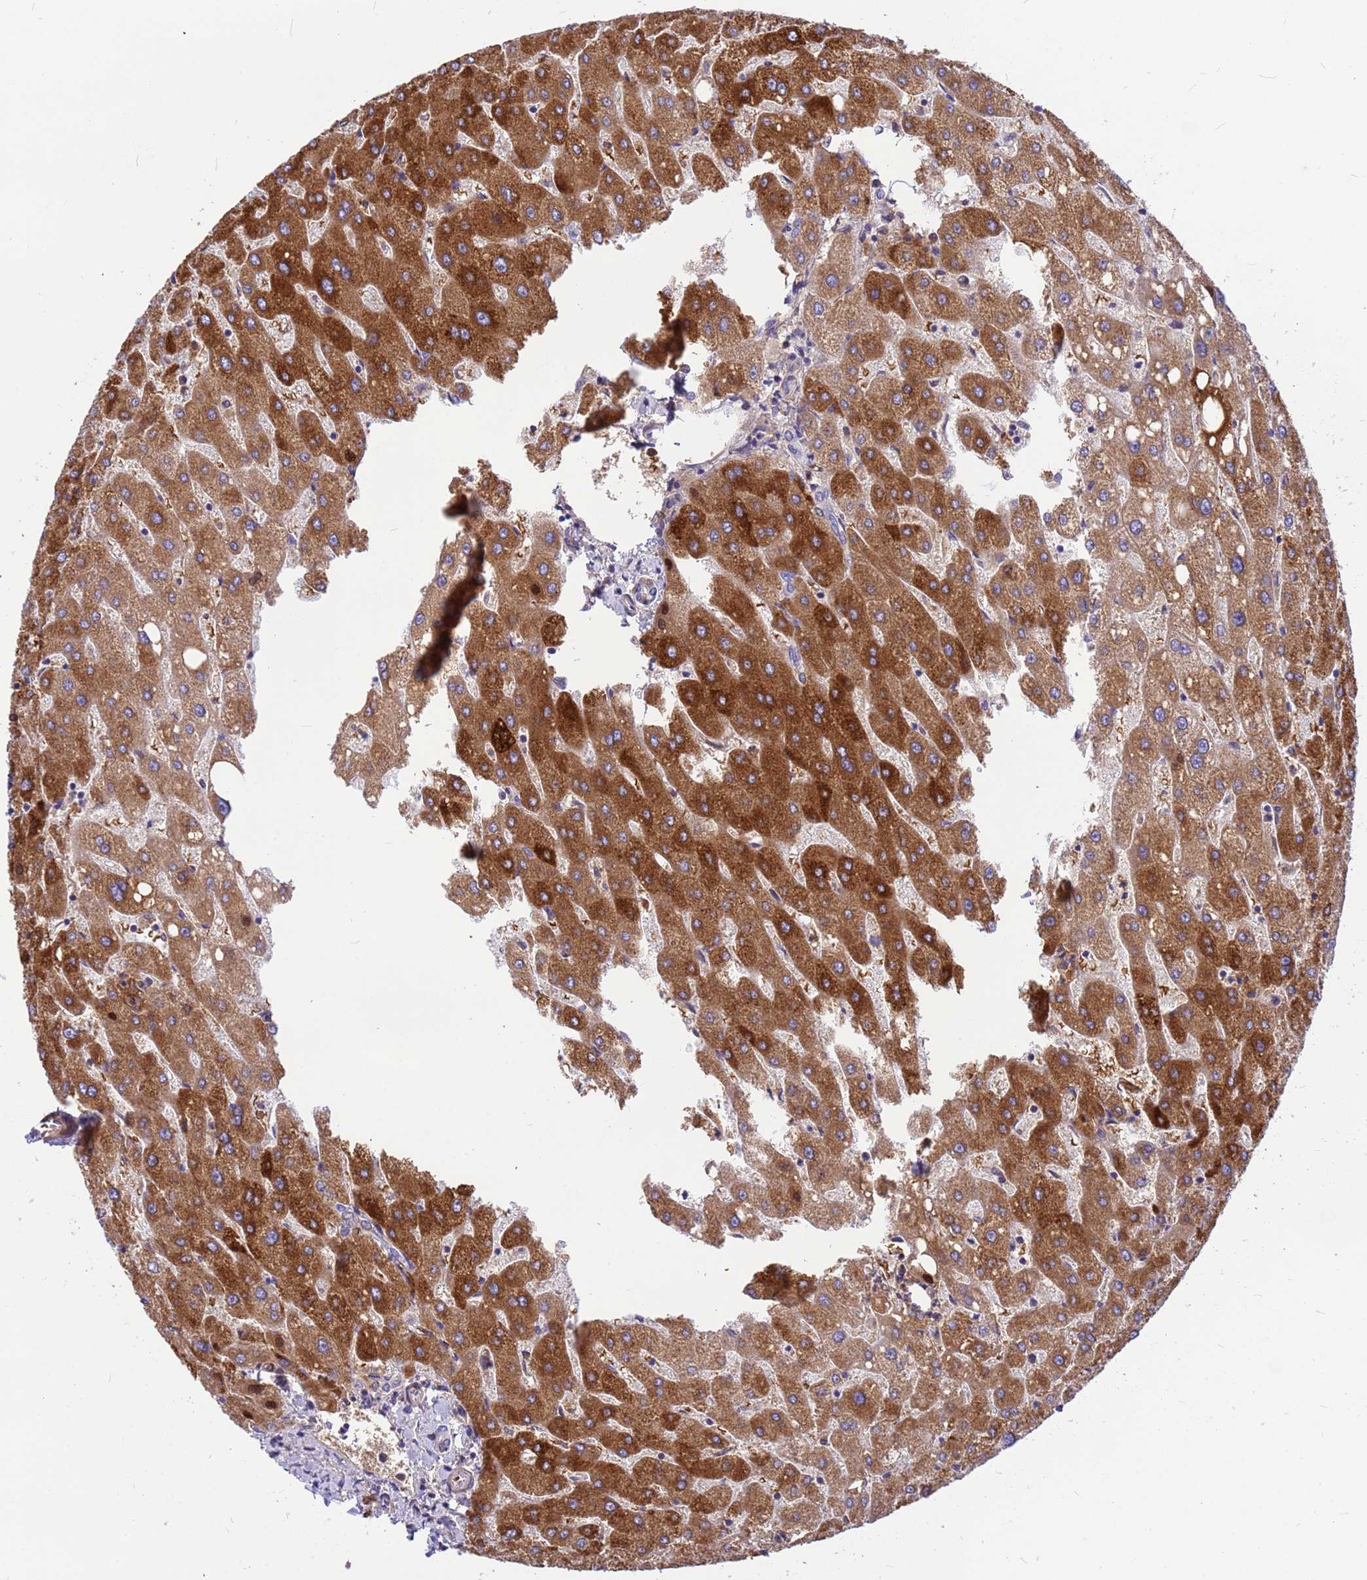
{"staining": {"intensity": "weak", "quantity": ">75%", "location": "cytoplasmic/membranous"}, "tissue": "liver", "cell_type": "Cholangiocytes", "image_type": "normal", "snomed": [{"axis": "morphology", "description": "Normal tissue, NOS"}, {"axis": "topography", "description": "Liver"}], "caption": "IHC of unremarkable human liver displays low levels of weak cytoplasmic/membranous staining in approximately >75% of cholangiocytes.", "gene": "ORM1", "patient": {"sex": "male", "age": 67}}